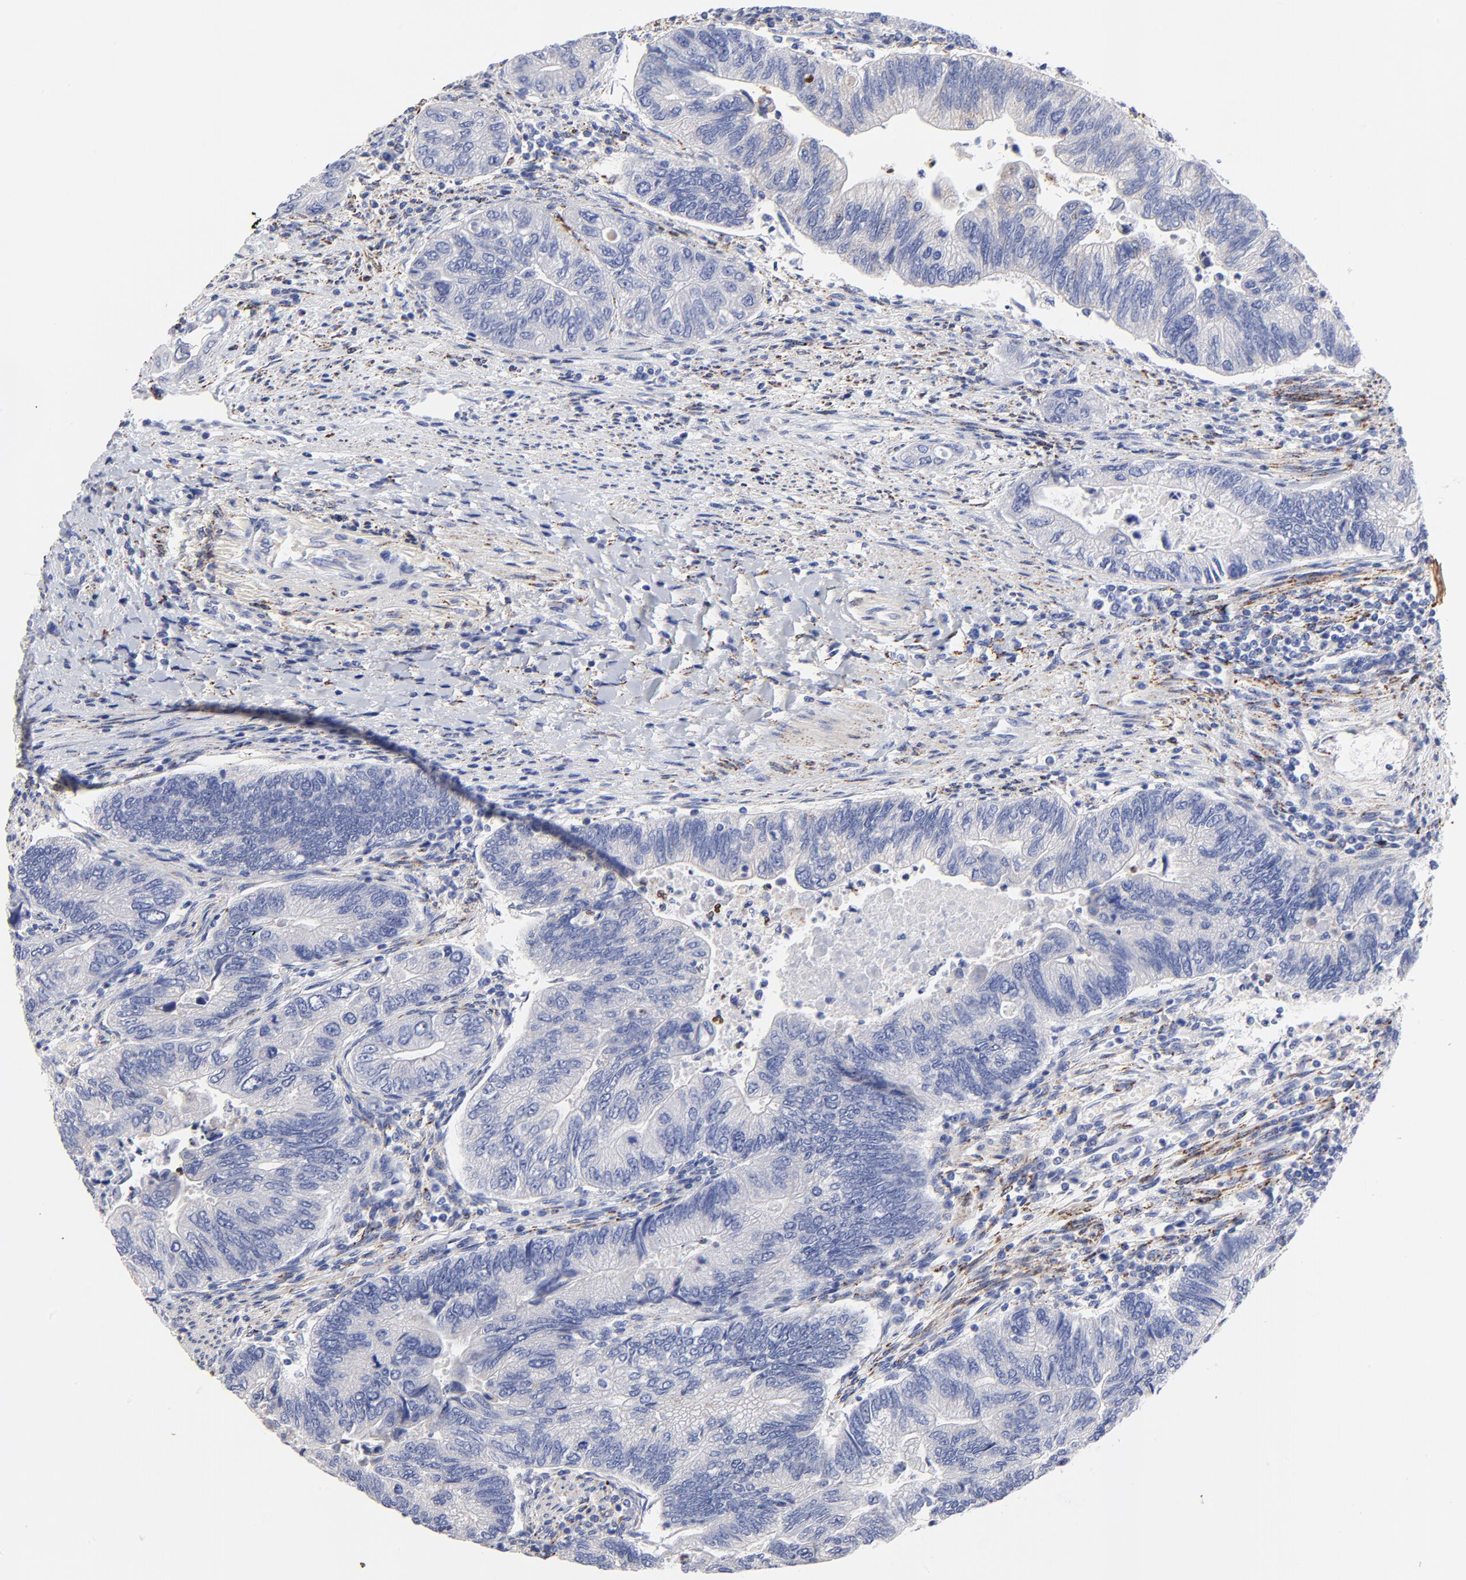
{"staining": {"intensity": "negative", "quantity": "none", "location": "none"}, "tissue": "colorectal cancer", "cell_type": "Tumor cells", "image_type": "cancer", "snomed": [{"axis": "morphology", "description": "Adenocarcinoma, NOS"}, {"axis": "topography", "description": "Colon"}], "caption": "A high-resolution histopathology image shows immunohistochemistry staining of colorectal adenocarcinoma, which reveals no significant expression in tumor cells. (DAB (3,3'-diaminobenzidine) immunohistochemistry, high magnification).", "gene": "FBXO10", "patient": {"sex": "female", "age": 11}}